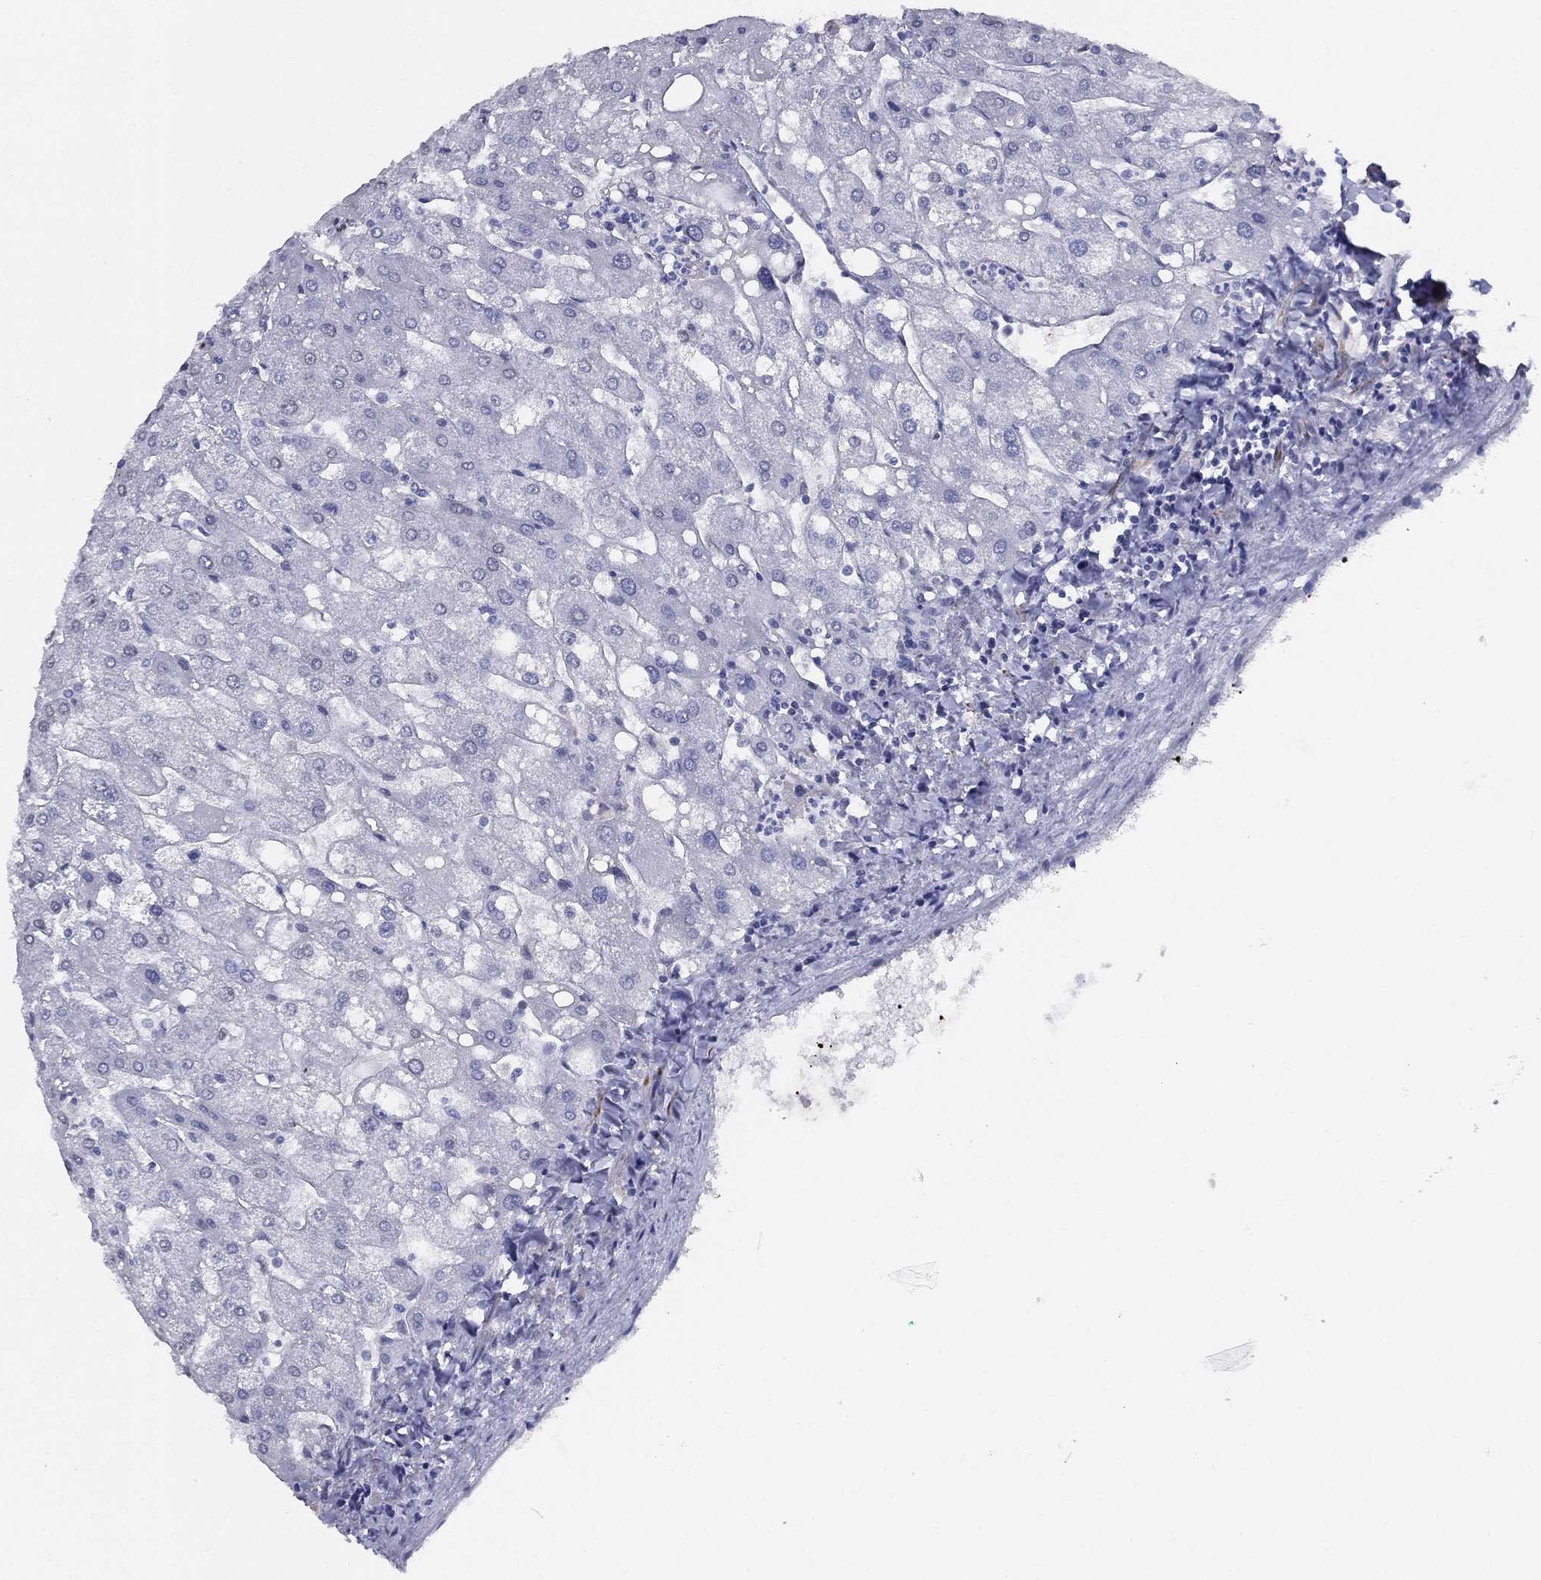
{"staining": {"intensity": "negative", "quantity": "none", "location": "none"}, "tissue": "liver", "cell_type": "Cholangiocytes", "image_type": "normal", "snomed": [{"axis": "morphology", "description": "Normal tissue, NOS"}, {"axis": "topography", "description": "Liver"}], "caption": "The histopathology image exhibits no staining of cholangiocytes in benign liver.", "gene": "MAS1", "patient": {"sex": "male", "age": 67}}